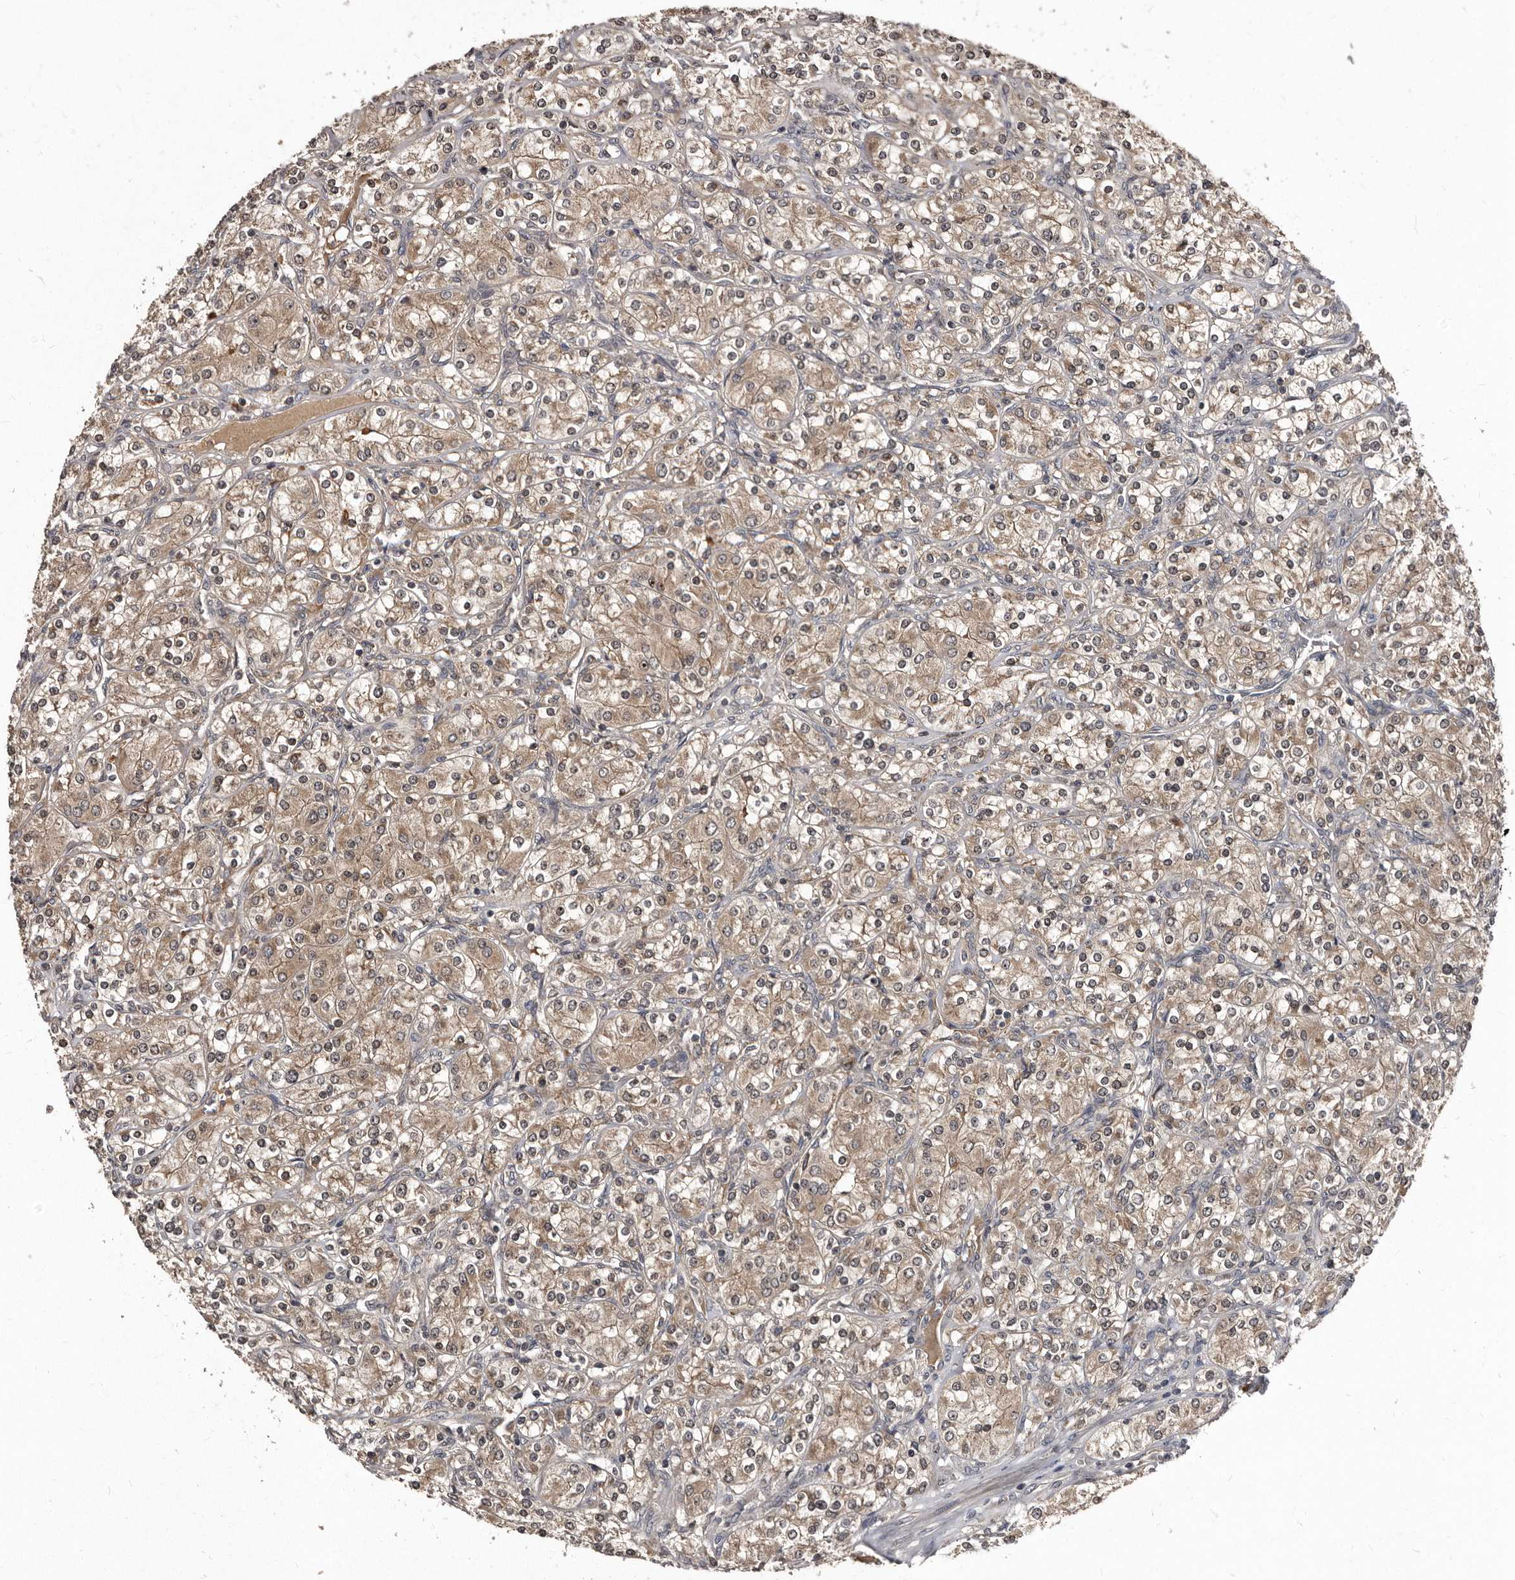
{"staining": {"intensity": "moderate", "quantity": ">75%", "location": "cytoplasmic/membranous,nuclear"}, "tissue": "renal cancer", "cell_type": "Tumor cells", "image_type": "cancer", "snomed": [{"axis": "morphology", "description": "Adenocarcinoma, NOS"}, {"axis": "topography", "description": "Kidney"}], "caption": "Immunohistochemical staining of renal cancer (adenocarcinoma) displays medium levels of moderate cytoplasmic/membranous and nuclear protein staining in approximately >75% of tumor cells.", "gene": "PMVK", "patient": {"sex": "male", "age": 77}}